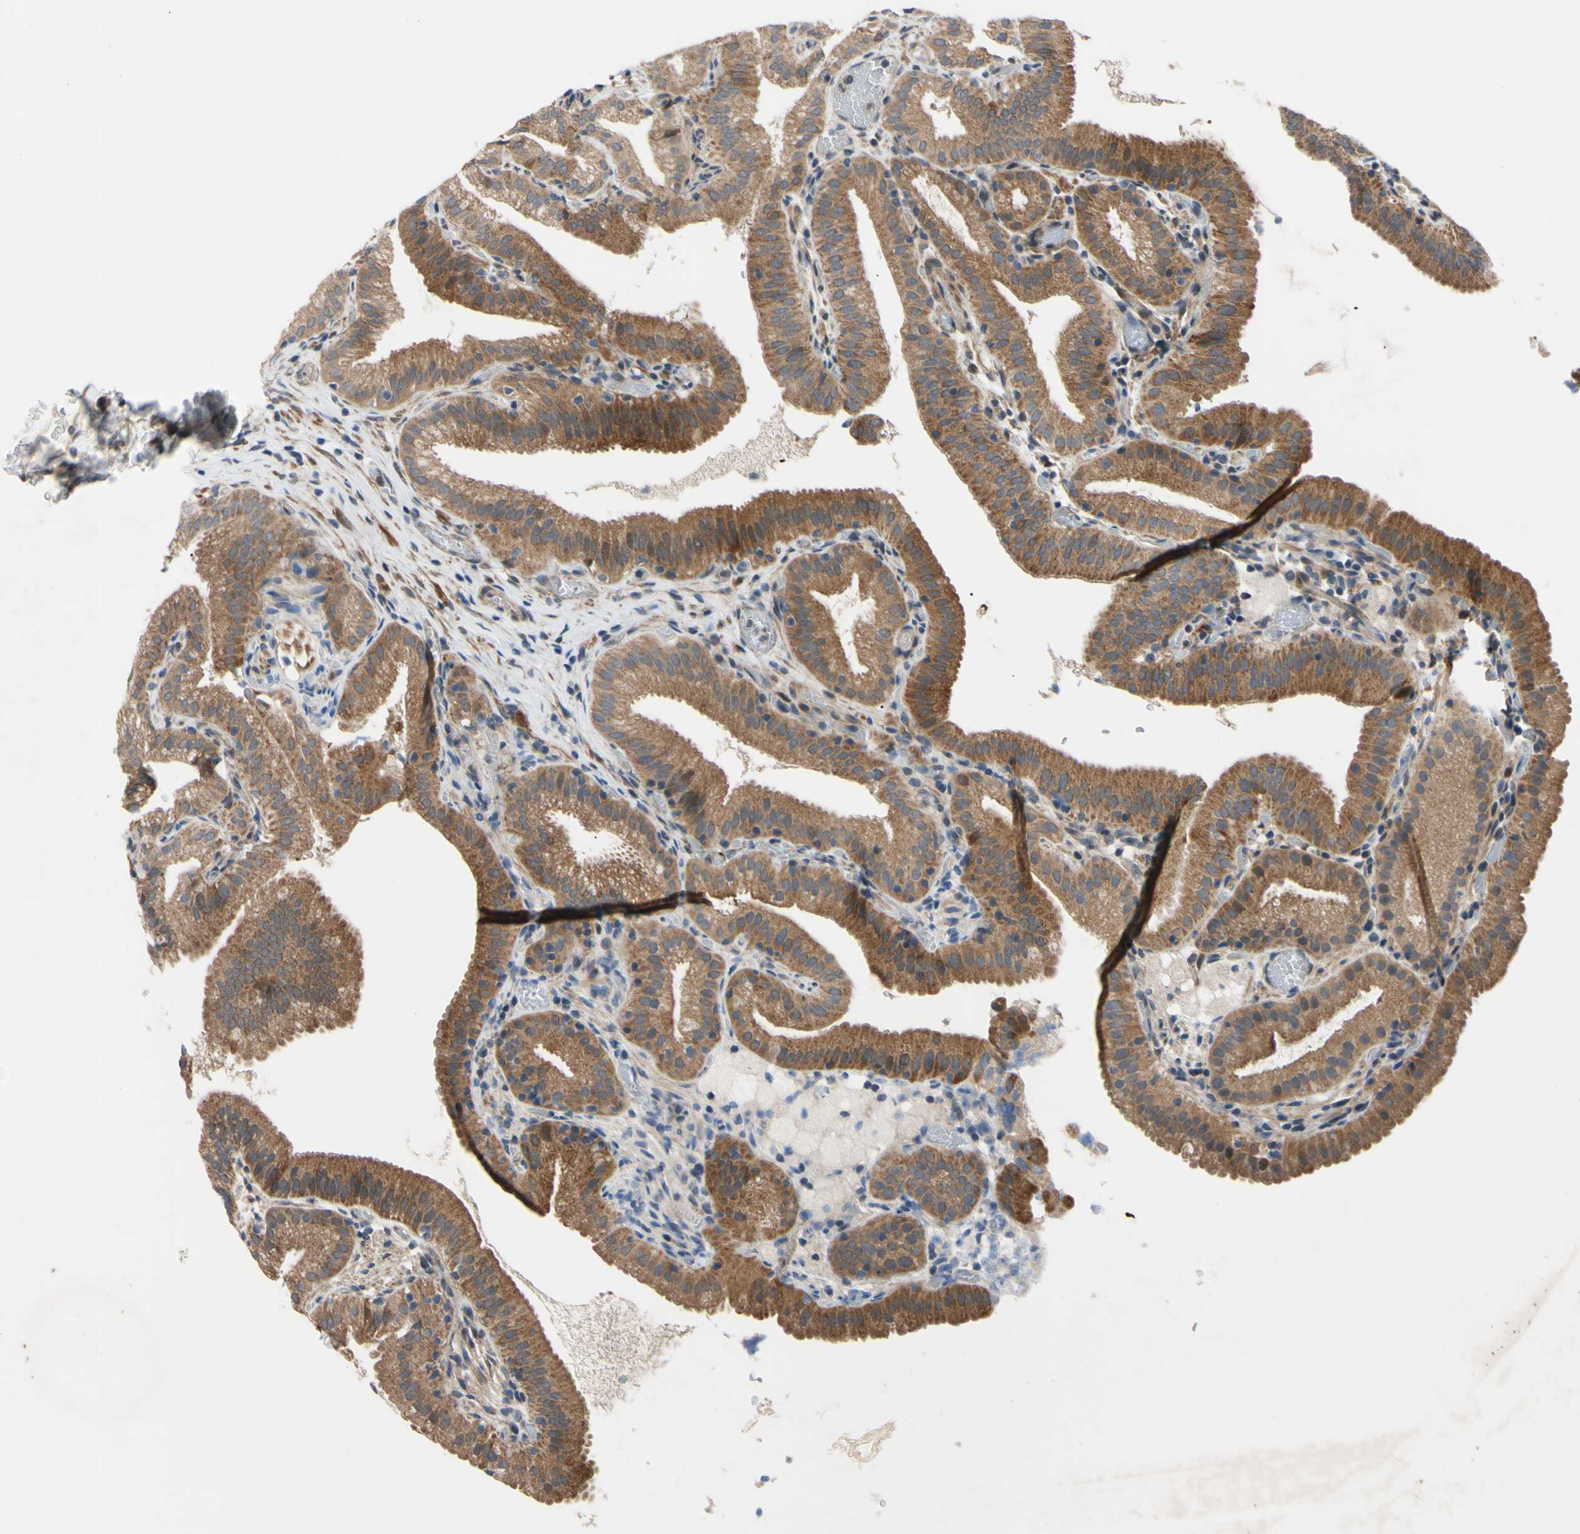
{"staining": {"intensity": "moderate", "quantity": ">75%", "location": "cytoplasmic/membranous"}, "tissue": "gallbladder", "cell_type": "Glandular cells", "image_type": "normal", "snomed": [{"axis": "morphology", "description": "Normal tissue, NOS"}, {"axis": "topography", "description": "Gallbladder"}], "caption": "A micrograph showing moderate cytoplasmic/membranous expression in approximately >75% of glandular cells in normal gallbladder, as visualized by brown immunohistochemical staining.", "gene": "SVIL", "patient": {"sex": "male", "age": 54}}